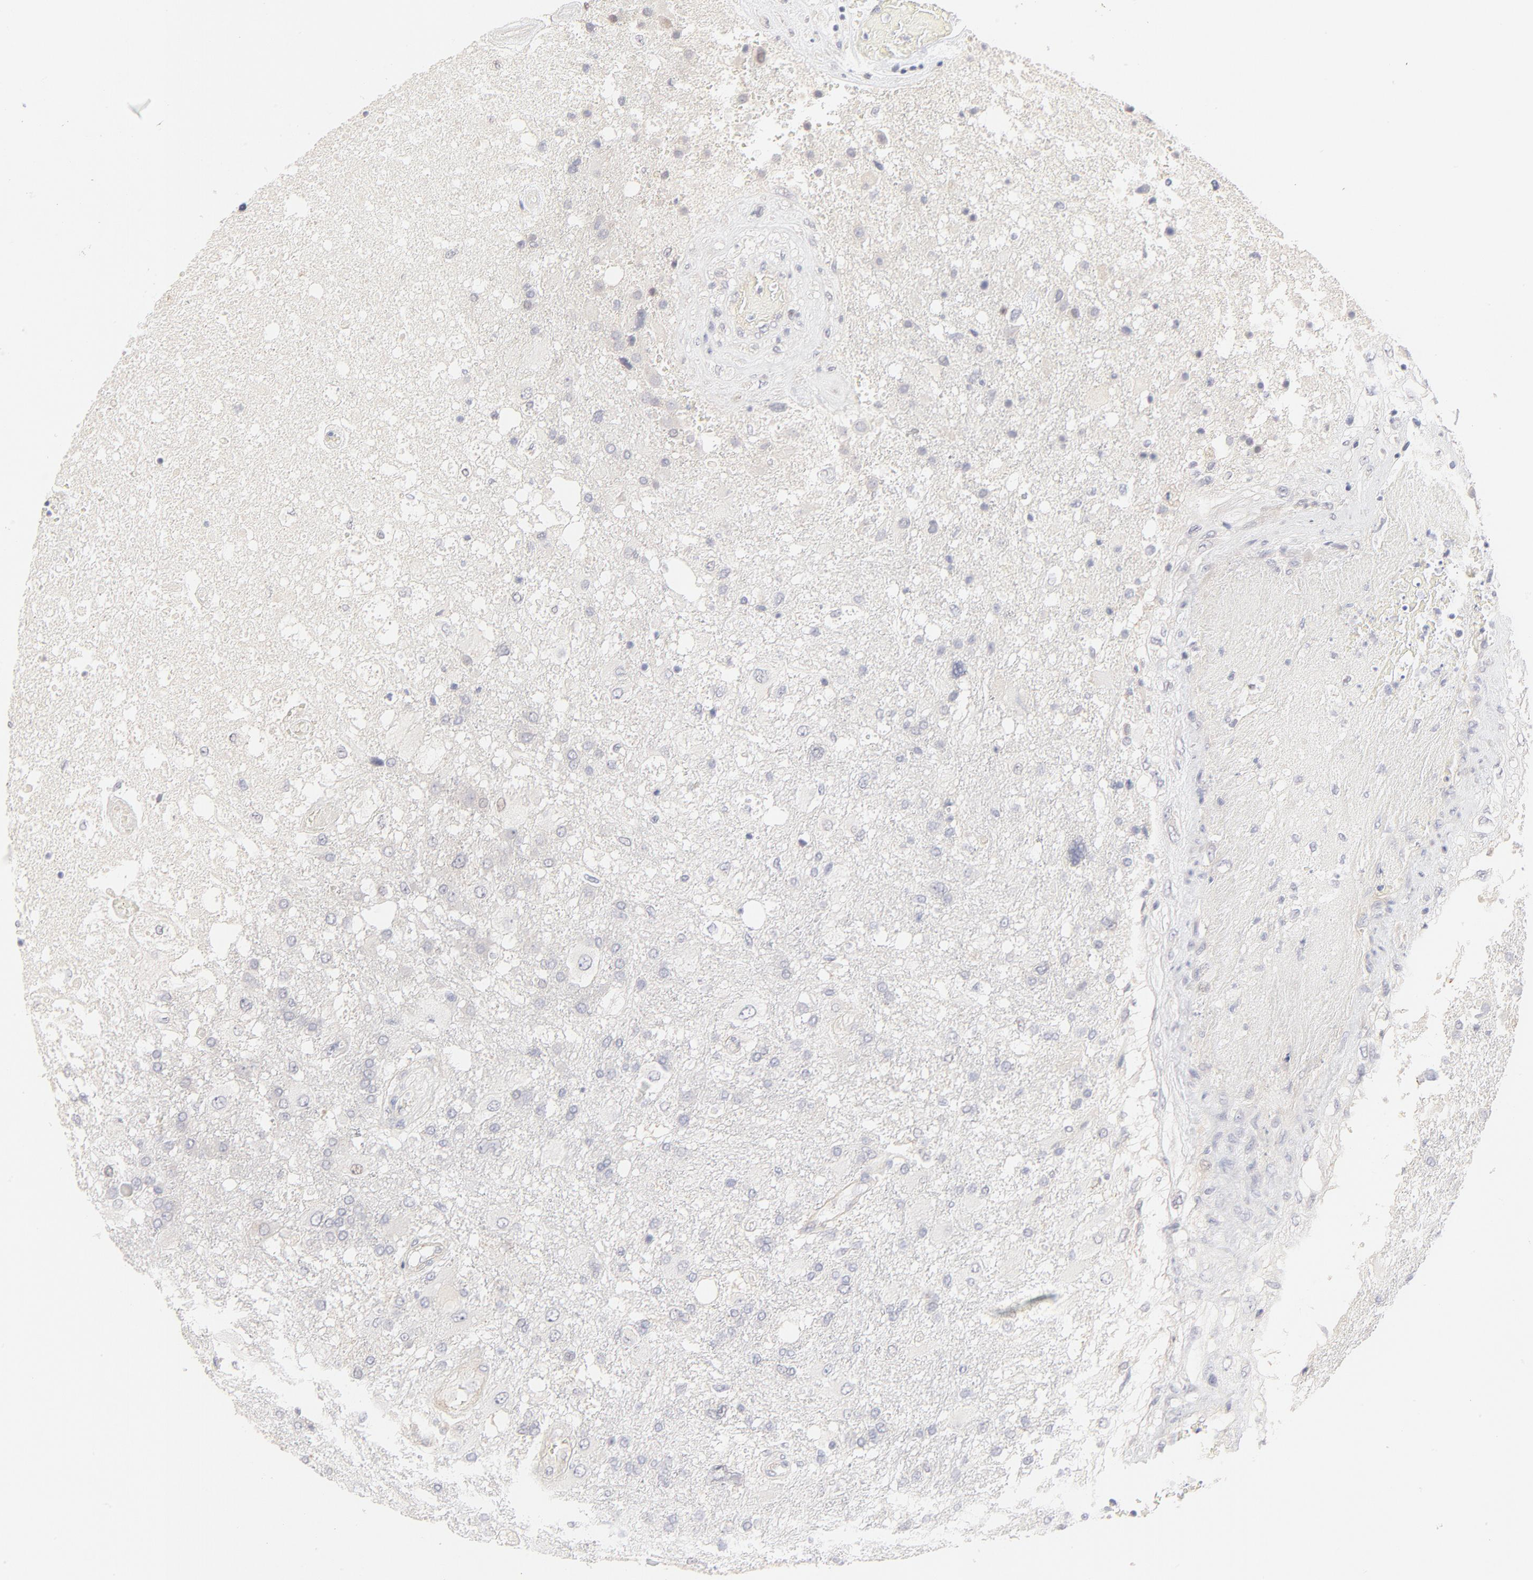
{"staining": {"intensity": "negative", "quantity": "none", "location": "none"}, "tissue": "glioma", "cell_type": "Tumor cells", "image_type": "cancer", "snomed": [{"axis": "morphology", "description": "Glioma, malignant, High grade"}, {"axis": "topography", "description": "Cerebral cortex"}], "caption": "IHC image of human malignant glioma (high-grade) stained for a protein (brown), which exhibits no positivity in tumor cells. The staining was performed using DAB to visualize the protein expression in brown, while the nuclei were stained in blue with hematoxylin (Magnification: 20x).", "gene": "ELF3", "patient": {"sex": "male", "age": 79}}